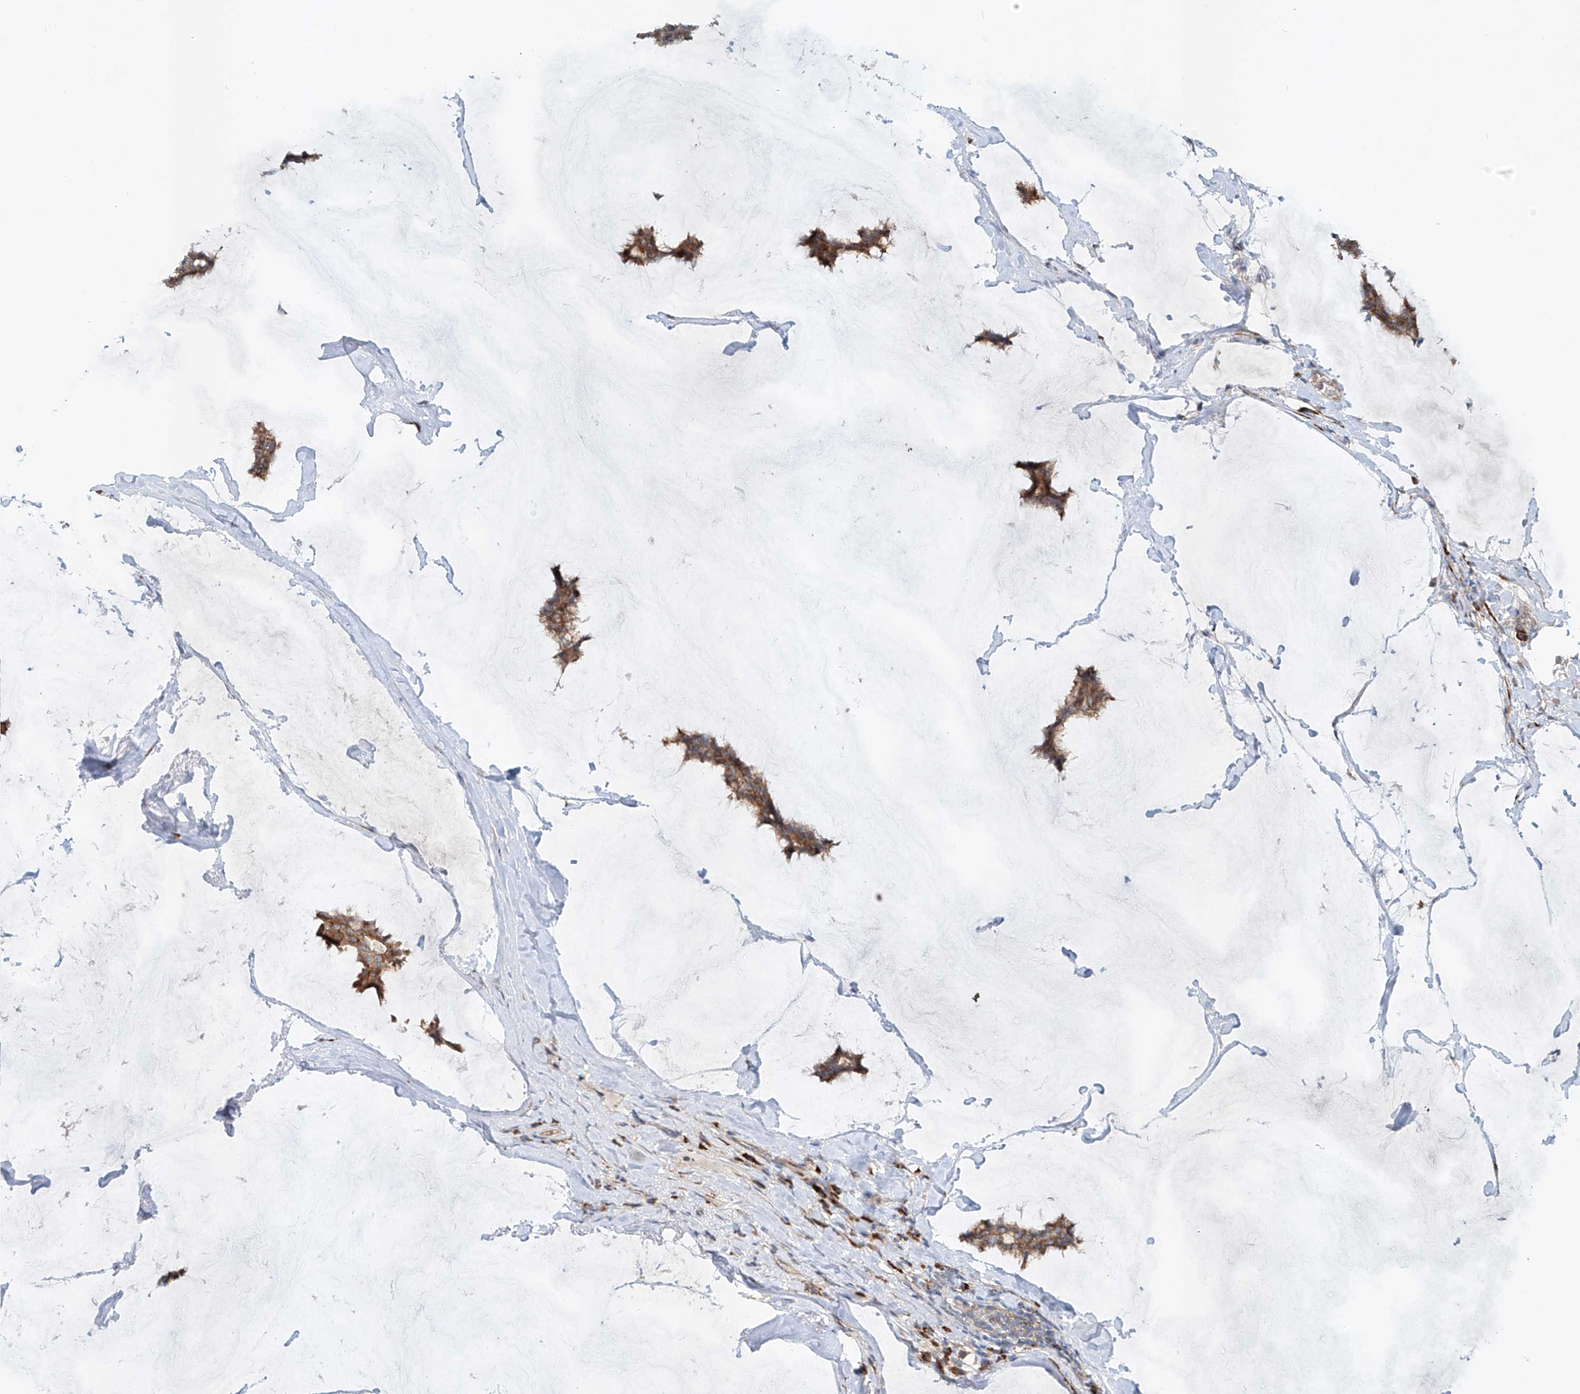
{"staining": {"intensity": "moderate", "quantity": ">75%", "location": "cytoplasmic/membranous"}, "tissue": "breast cancer", "cell_type": "Tumor cells", "image_type": "cancer", "snomed": [{"axis": "morphology", "description": "Duct carcinoma"}, {"axis": "topography", "description": "Breast"}], "caption": "A photomicrograph showing moderate cytoplasmic/membranous staining in about >75% of tumor cells in infiltrating ductal carcinoma (breast), as visualized by brown immunohistochemical staining.", "gene": "SNAP29", "patient": {"sex": "female", "age": 93}}